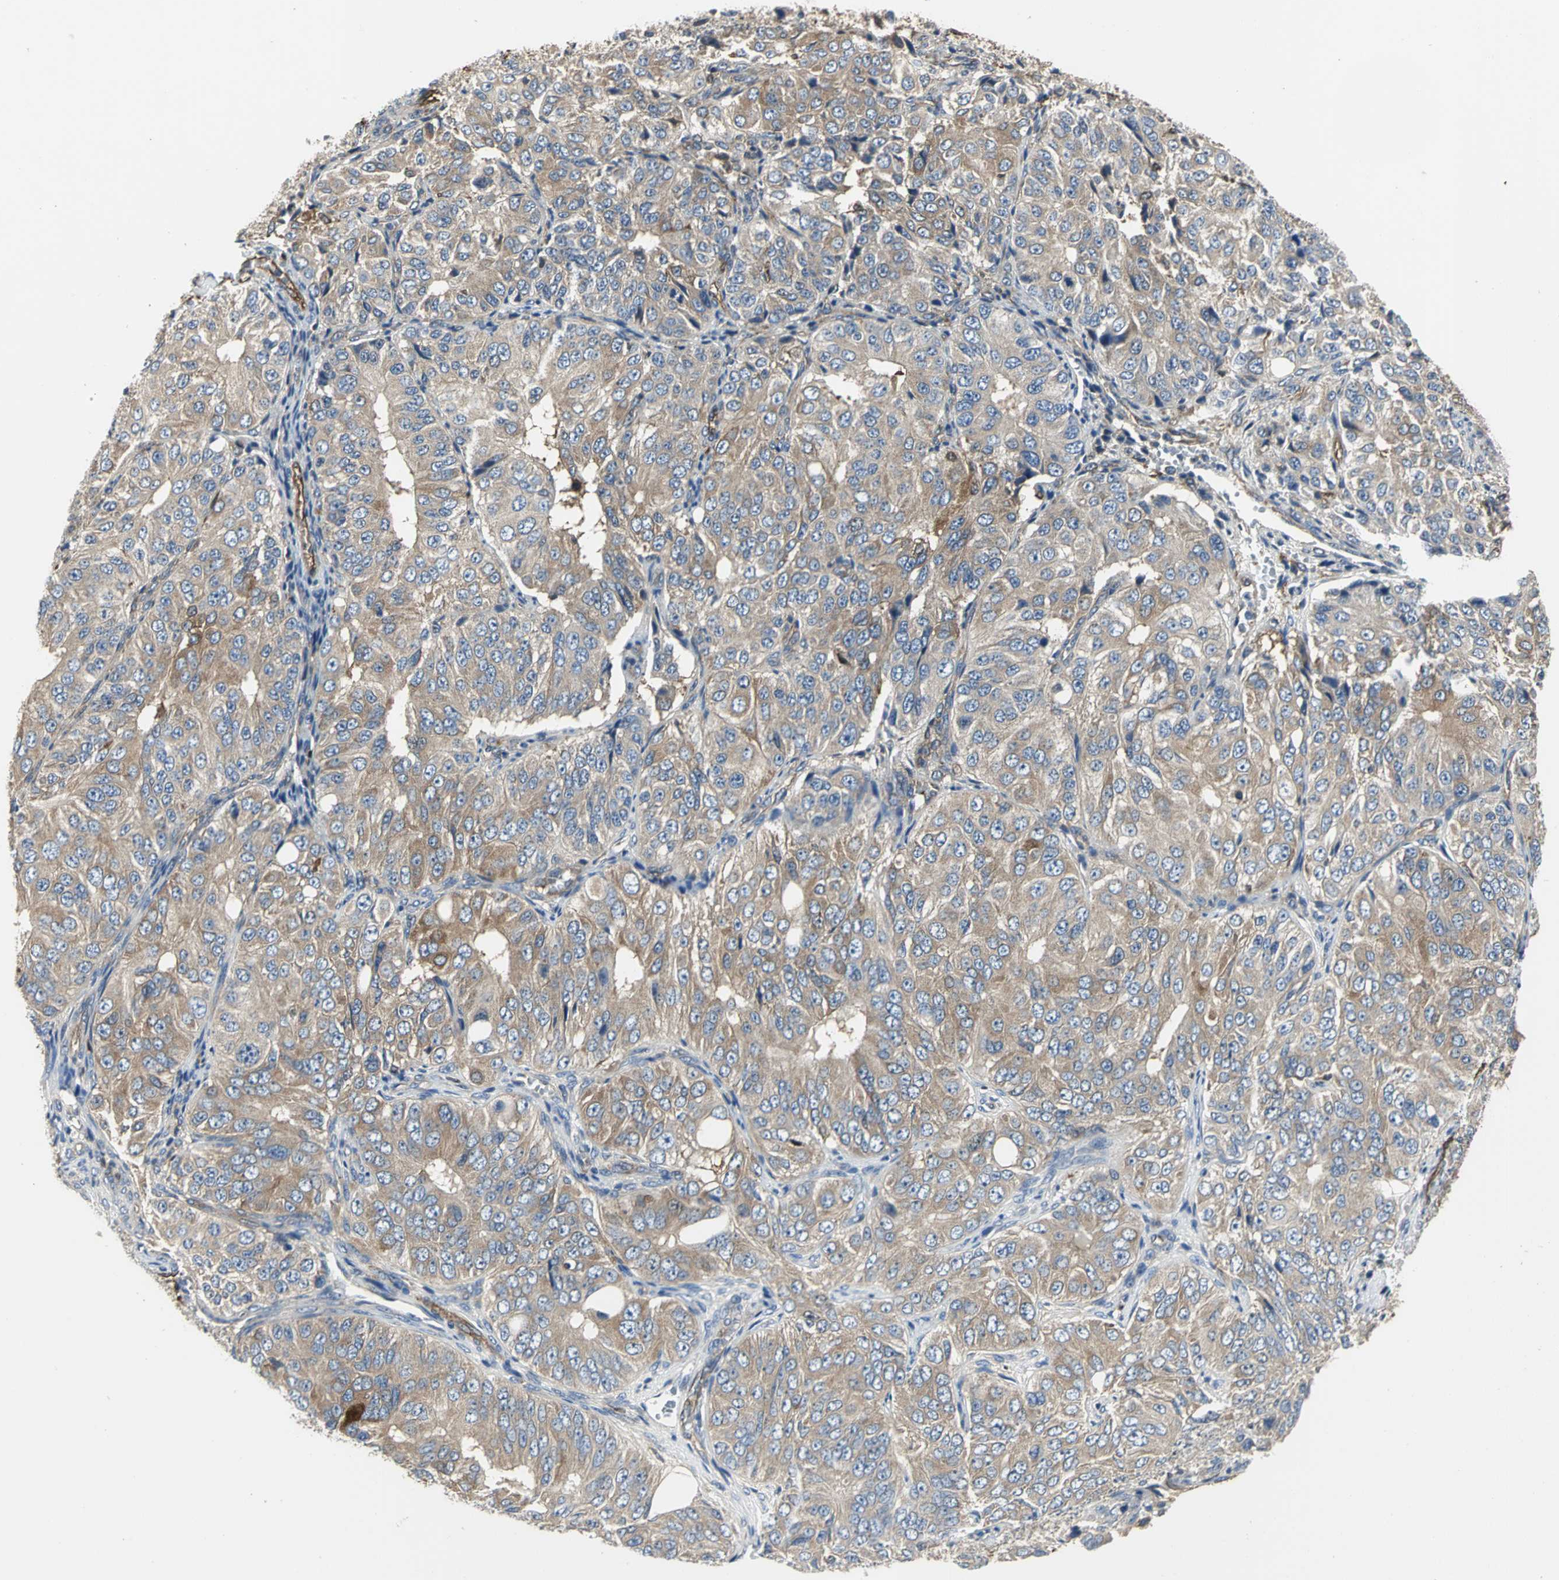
{"staining": {"intensity": "moderate", "quantity": ">75%", "location": "cytoplasmic/membranous"}, "tissue": "ovarian cancer", "cell_type": "Tumor cells", "image_type": "cancer", "snomed": [{"axis": "morphology", "description": "Carcinoma, endometroid"}, {"axis": "topography", "description": "Ovary"}], "caption": "Approximately >75% of tumor cells in human ovarian cancer display moderate cytoplasmic/membranous protein expression as visualized by brown immunohistochemical staining.", "gene": "CHRNB1", "patient": {"sex": "female", "age": 51}}